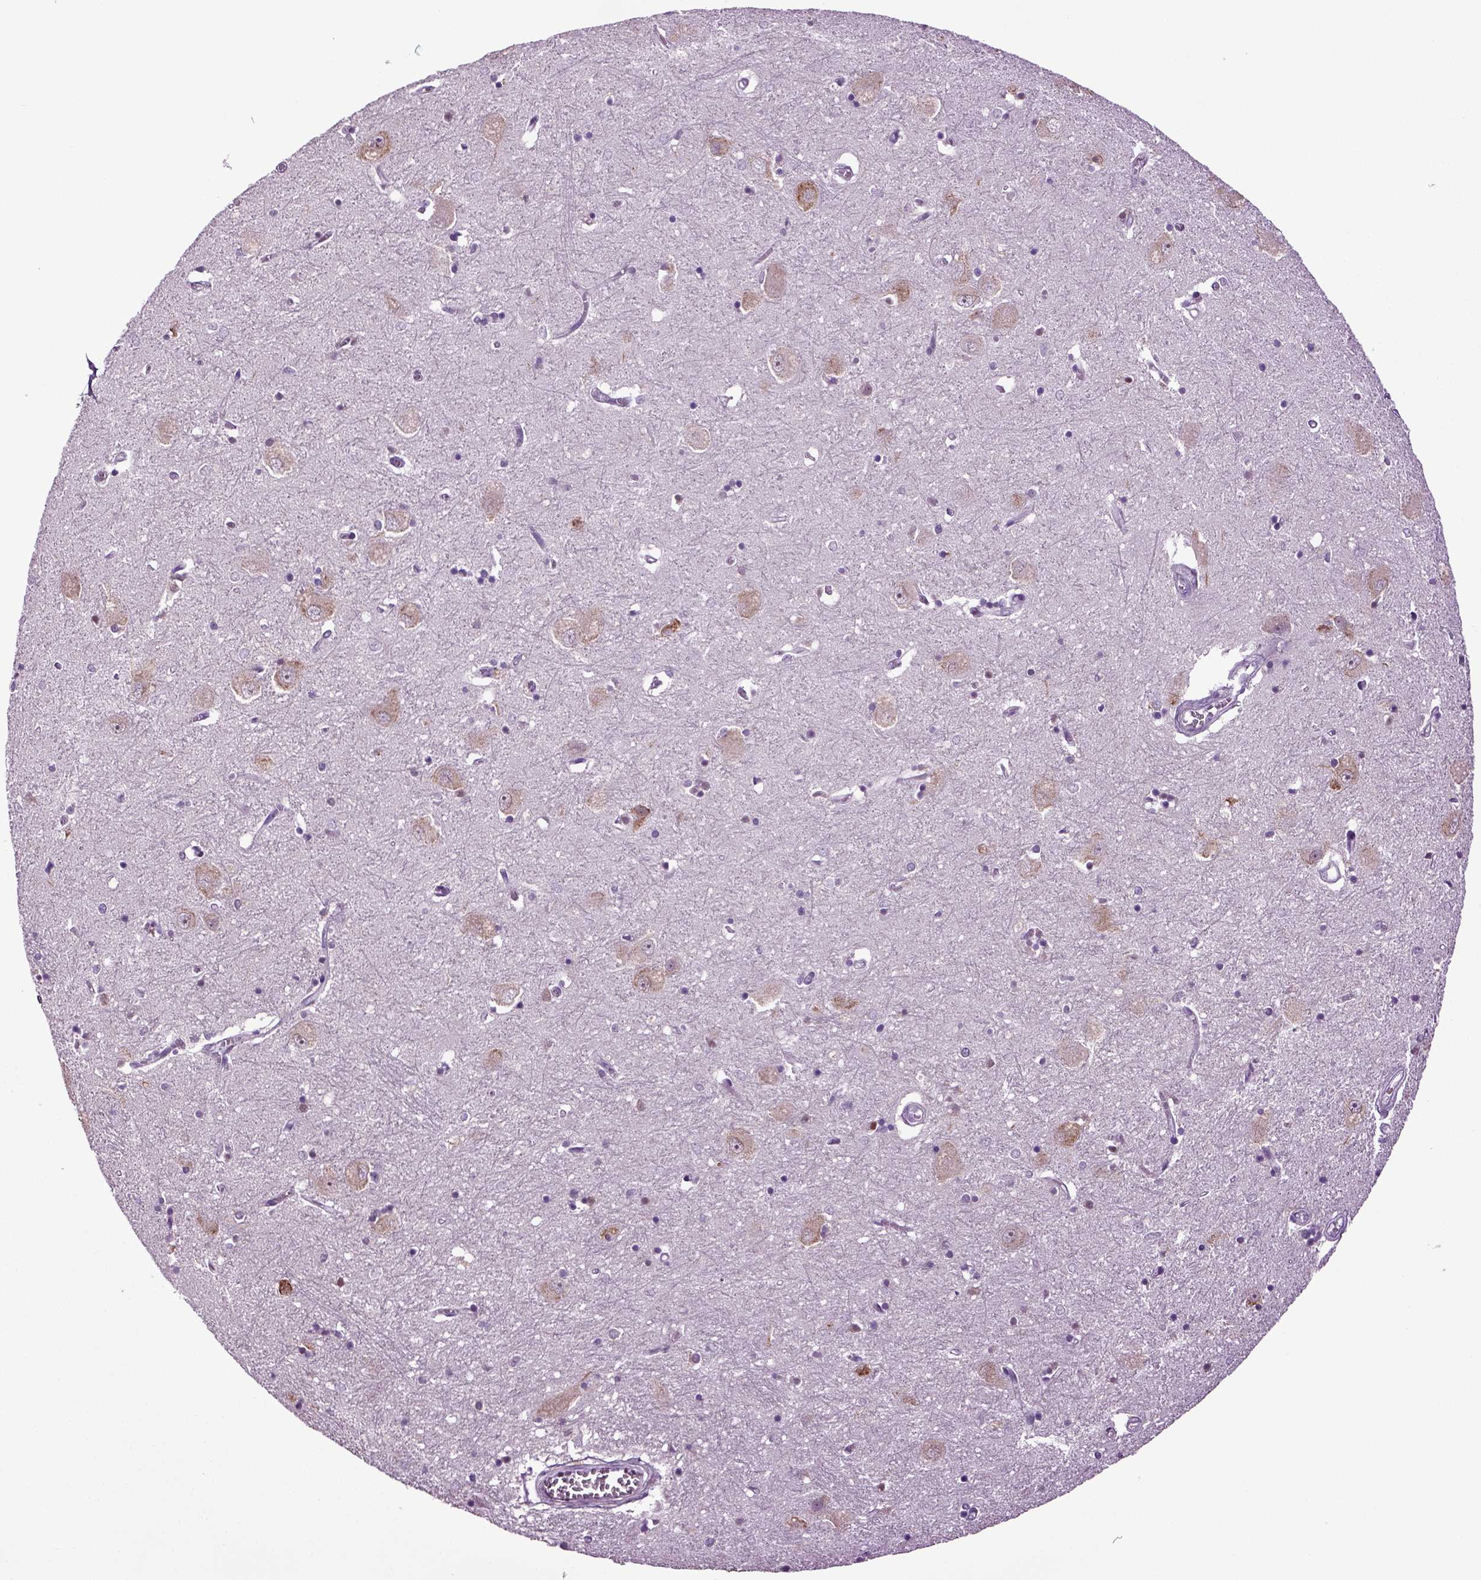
{"staining": {"intensity": "negative", "quantity": "none", "location": "none"}, "tissue": "caudate", "cell_type": "Glial cells", "image_type": "normal", "snomed": [{"axis": "morphology", "description": "Normal tissue, NOS"}, {"axis": "topography", "description": "Lateral ventricle wall"}], "caption": "IHC of normal human caudate reveals no expression in glial cells. (DAB (3,3'-diaminobenzidine) IHC with hematoxylin counter stain).", "gene": "PLCH2", "patient": {"sex": "male", "age": 54}}